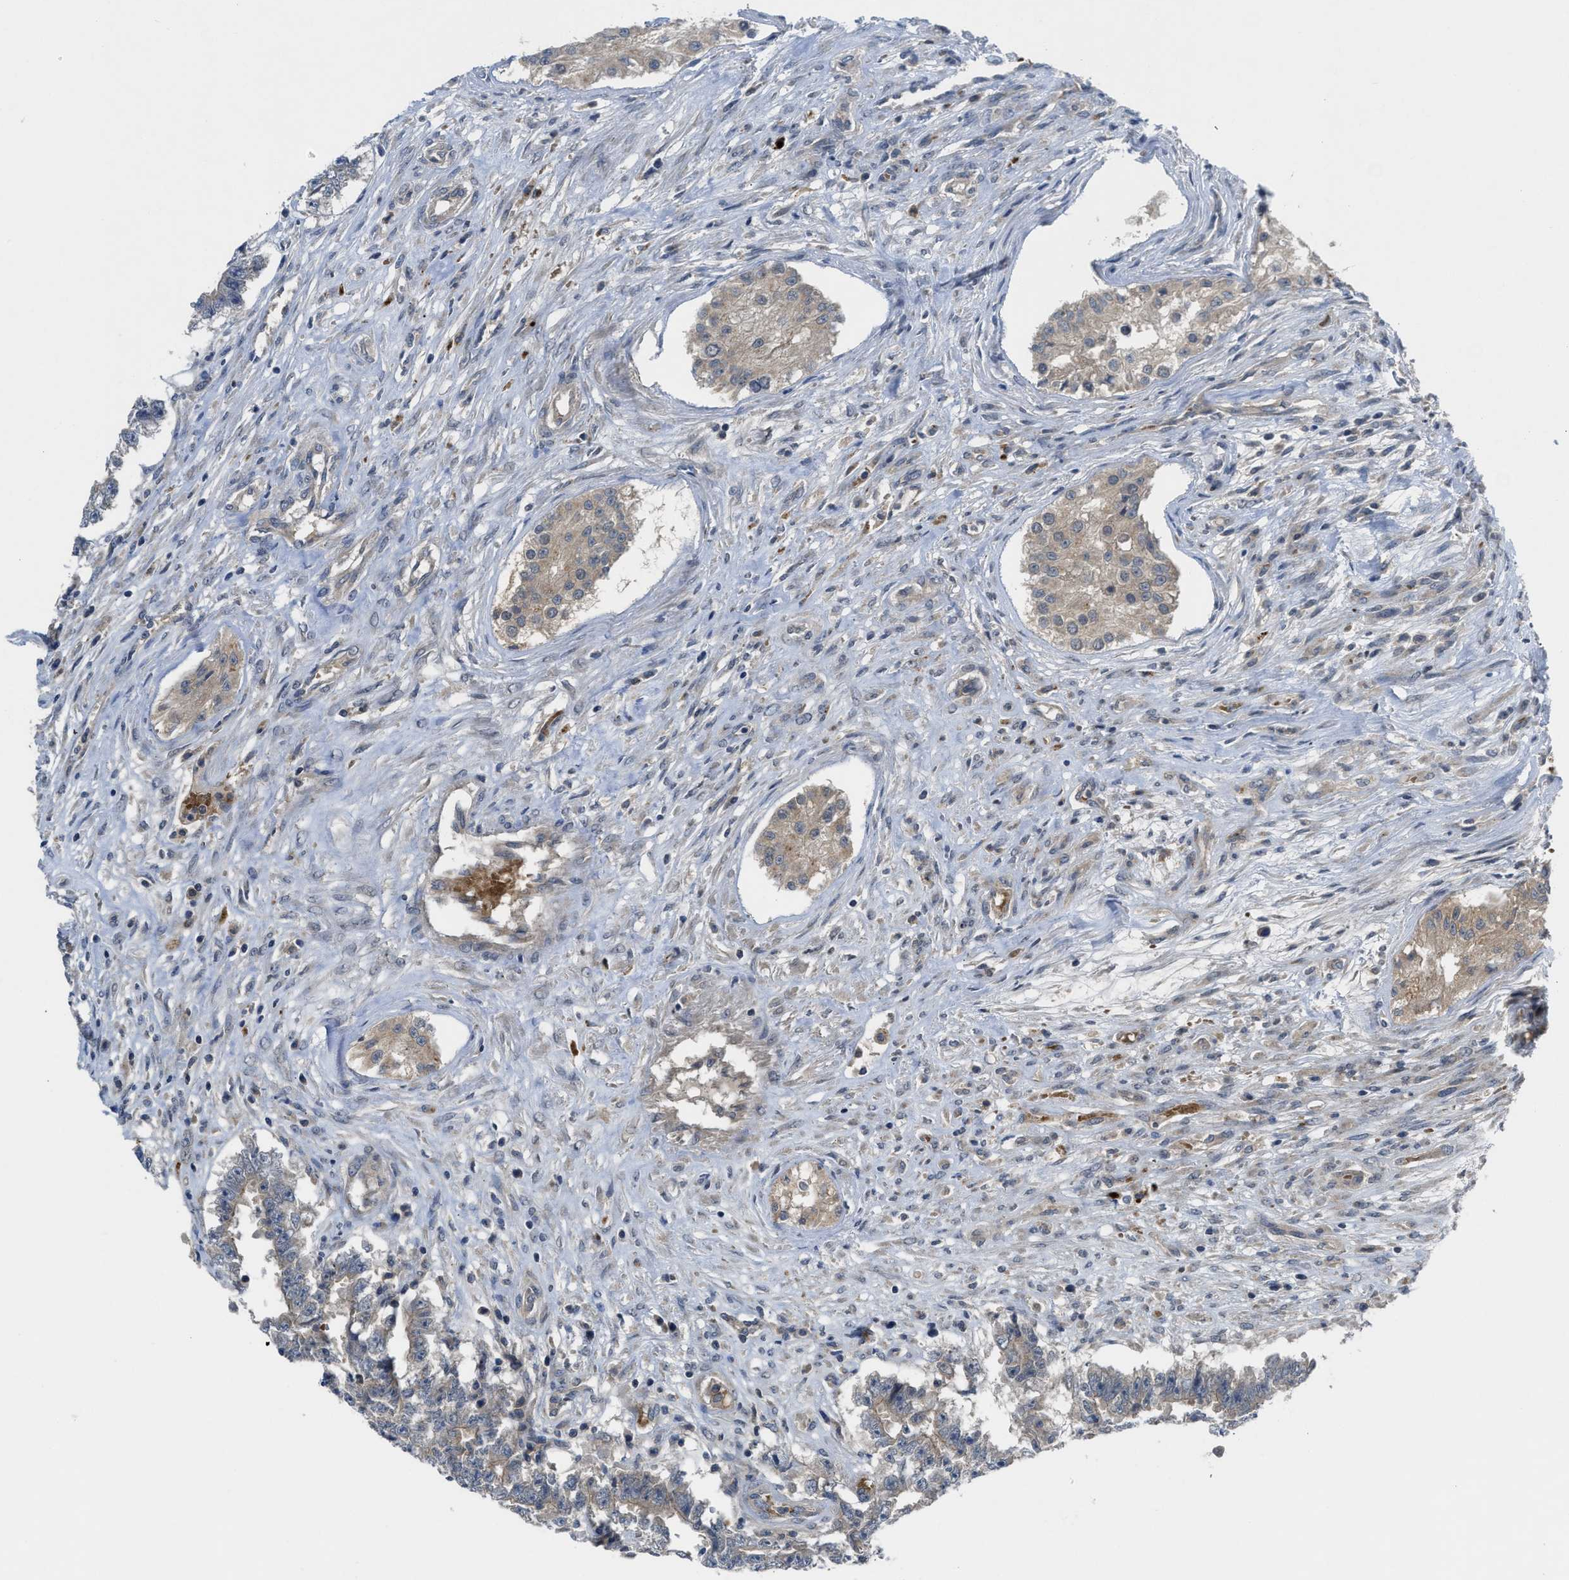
{"staining": {"intensity": "moderate", "quantity": ">75%", "location": "cytoplasmic/membranous"}, "tissue": "testis cancer", "cell_type": "Tumor cells", "image_type": "cancer", "snomed": [{"axis": "morphology", "description": "Carcinoma, Embryonal, NOS"}, {"axis": "topography", "description": "Testis"}], "caption": "Brown immunohistochemical staining in testis embryonal carcinoma displays moderate cytoplasmic/membranous positivity in approximately >75% of tumor cells.", "gene": "PDE7A", "patient": {"sex": "male", "age": 25}}